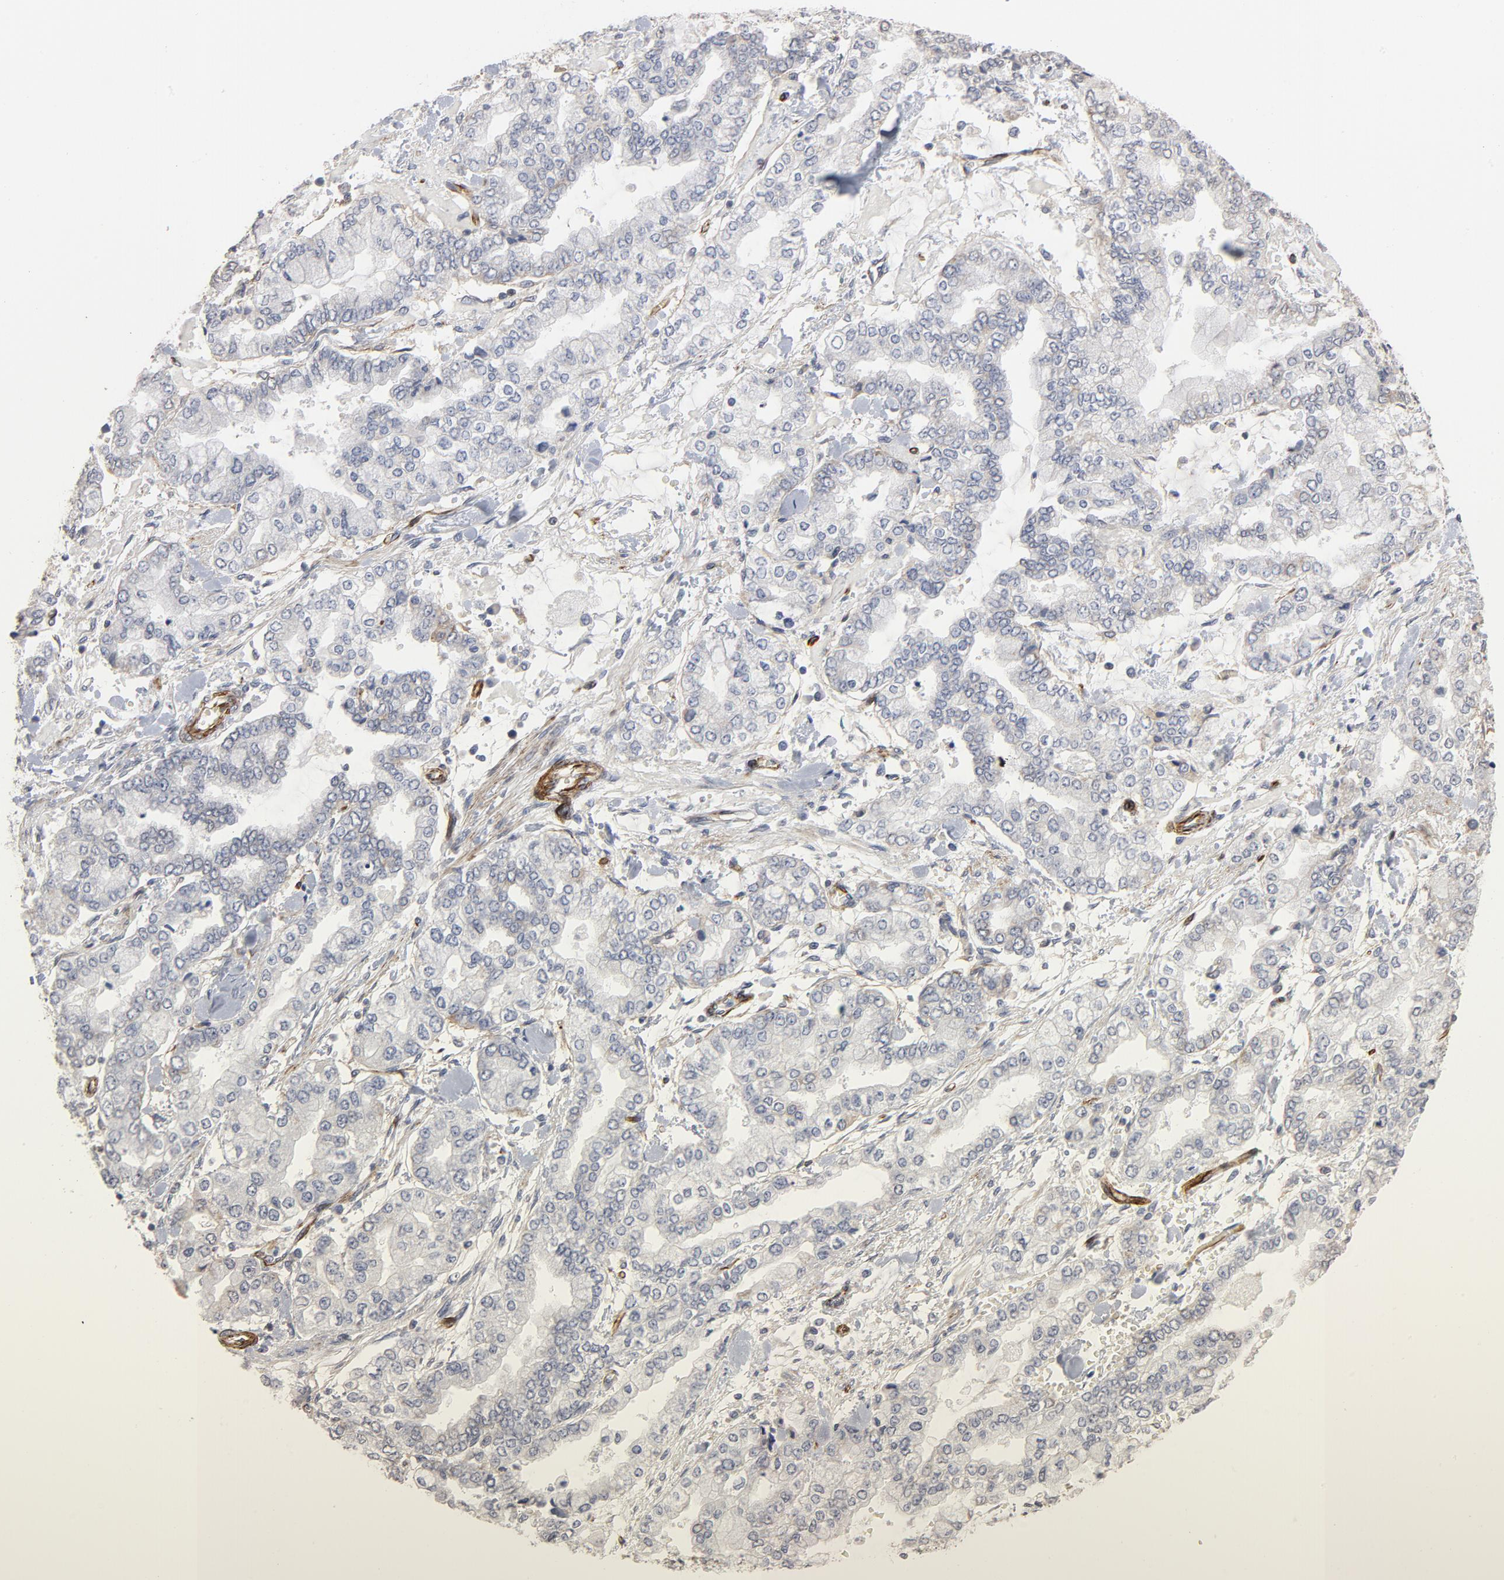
{"staining": {"intensity": "negative", "quantity": "none", "location": "none"}, "tissue": "stomach cancer", "cell_type": "Tumor cells", "image_type": "cancer", "snomed": [{"axis": "morphology", "description": "Normal tissue, NOS"}, {"axis": "morphology", "description": "Adenocarcinoma, NOS"}, {"axis": "topography", "description": "Stomach, upper"}, {"axis": "topography", "description": "Stomach"}], "caption": "Immunohistochemistry (IHC) image of neoplastic tissue: human stomach cancer (adenocarcinoma) stained with DAB (3,3'-diaminobenzidine) shows no significant protein staining in tumor cells. (DAB (3,3'-diaminobenzidine) immunohistochemistry with hematoxylin counter stain).", "gene": "GNG2", "patient": {"sex": "male", "age": 76}}